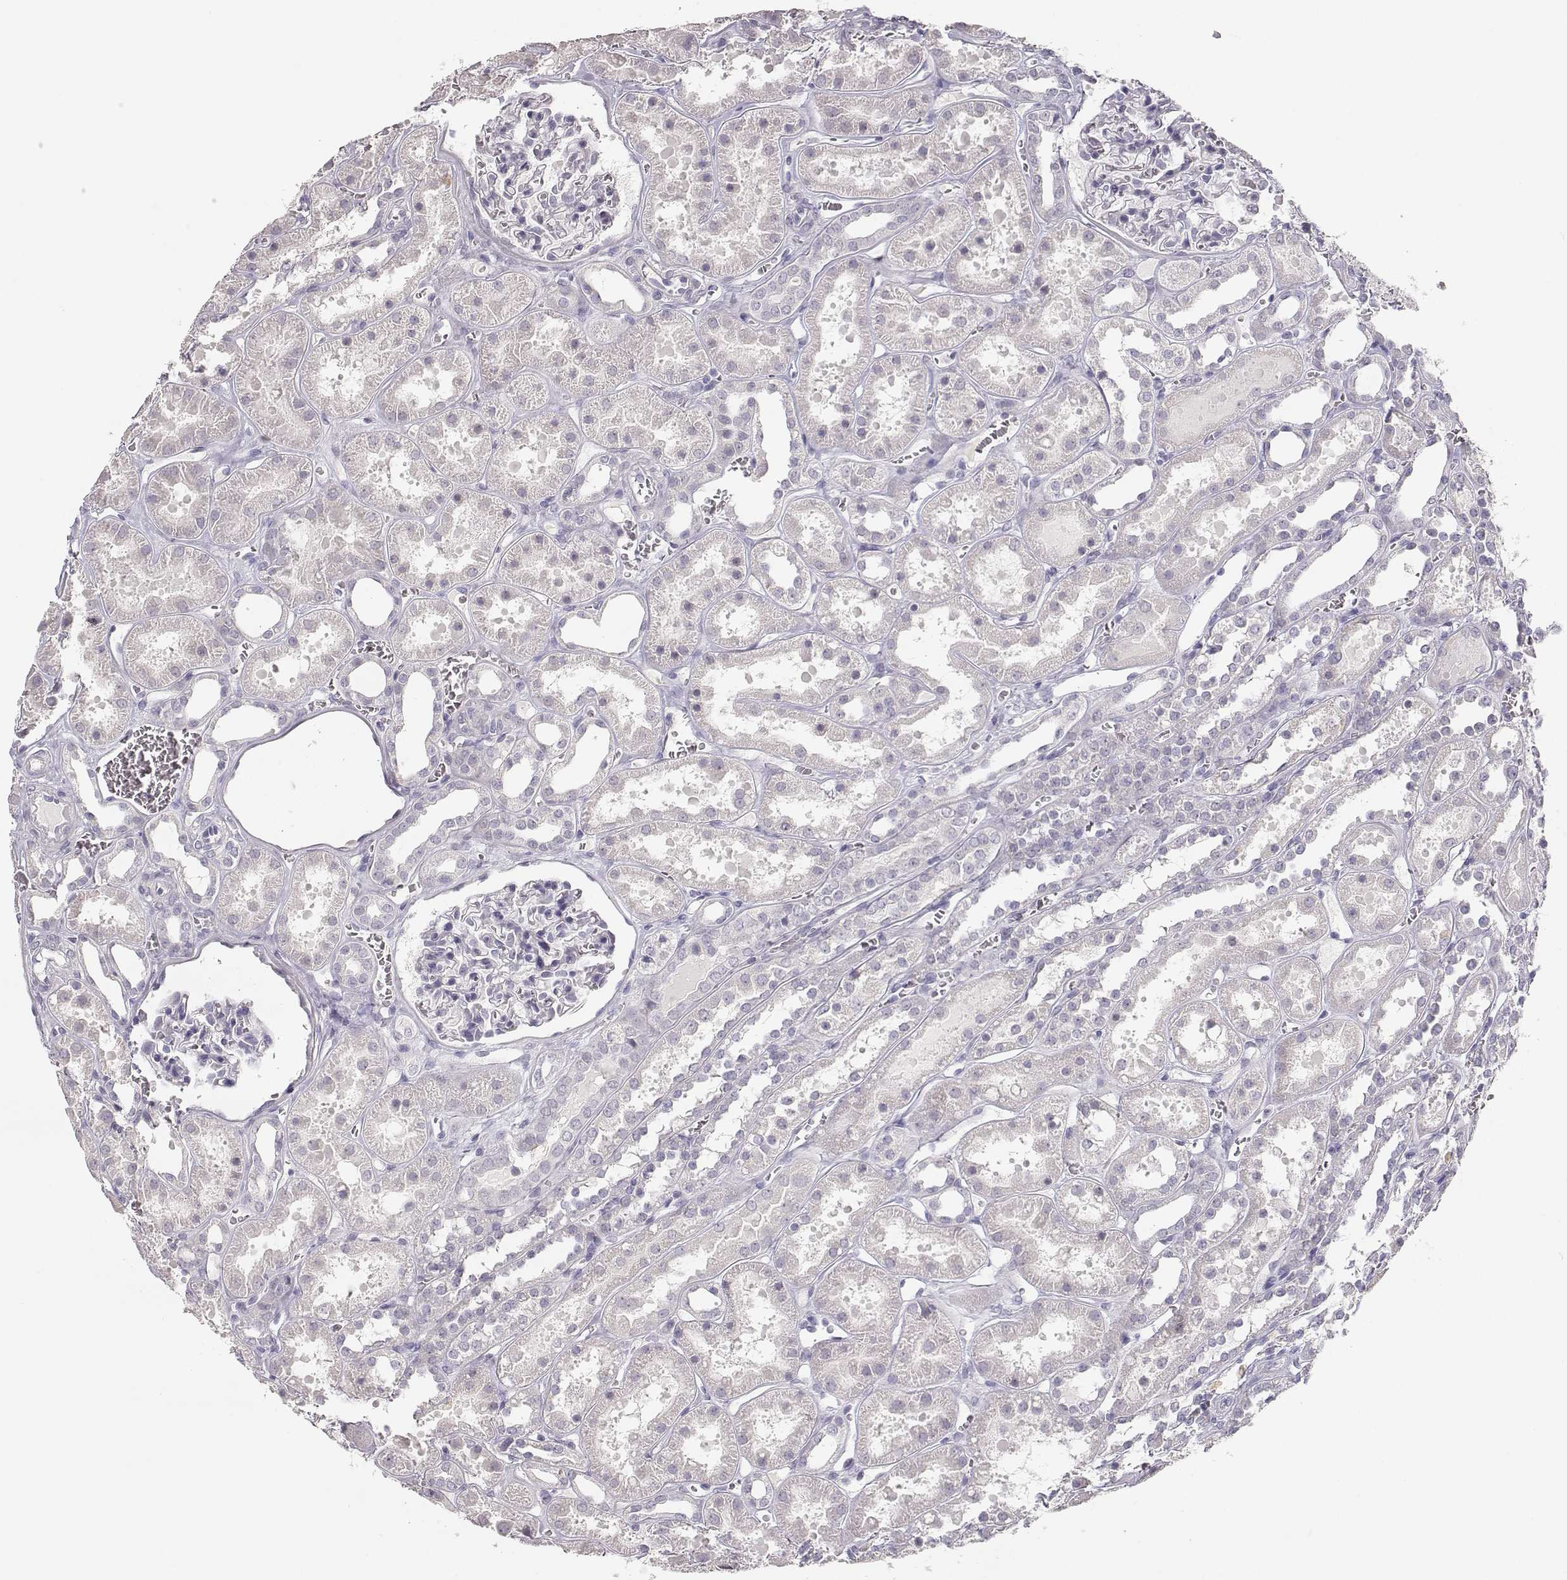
{"staining": {"intensity": "negative", "quantity": "none", "location": "none"}, "tissue": "kidney", "cell_type": "Cells in glomeruli", "image_type": "normal", "snomed": [{"axis": "morphology", "description": "Normal tissue, NOS"}, {"axis": "topography", "description": "Kidney"}], "caption": "The image exhibits no significant expression in cells in glomeruli of kidney. (Brightfield microscopy of DAB (3,3'-diaminobenzidine) immunohistochemistry at high magnification).", "gene": "TKTL1", "patient": {"sex": "female", "age": 41}}